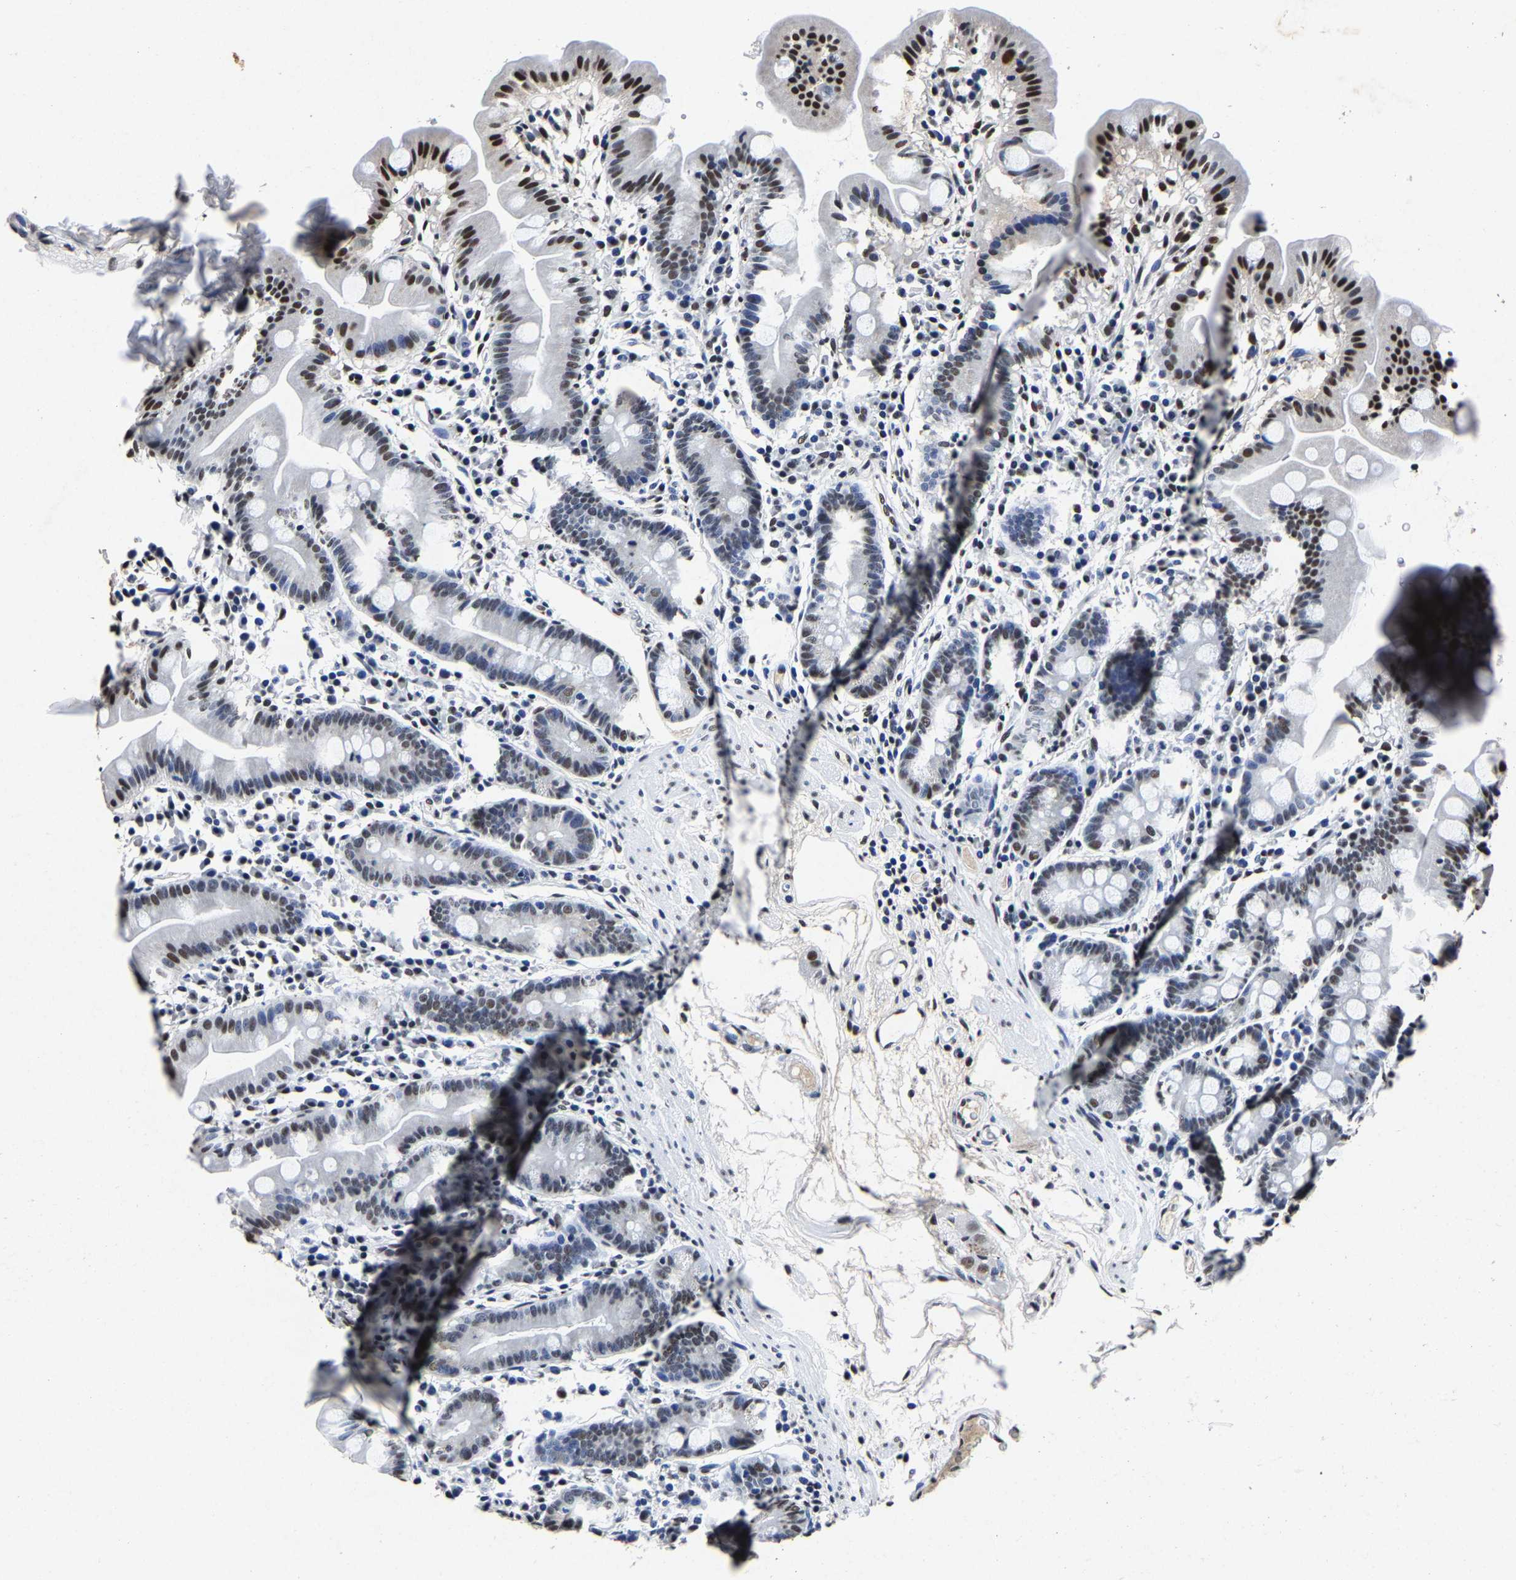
{"staining": {"intensity": "strong", "quantity": "25%-75%", "location": "nuclear"}, "tissue": "duodenum", "cell_type": "Glandular cells", "image_type": "normal", "snomed": [{"axis": "morphology", "description": "Normal tissue, NOS"}, {"axis": "topography", "description": "Duodenum"}], "caption": "Duodenum stained with a brown dye displays strong nuclear positive expression in about 25%-75% of glandular cells.", "gene": "RBM45", "patient": {"sex": "male", "age": 50}}